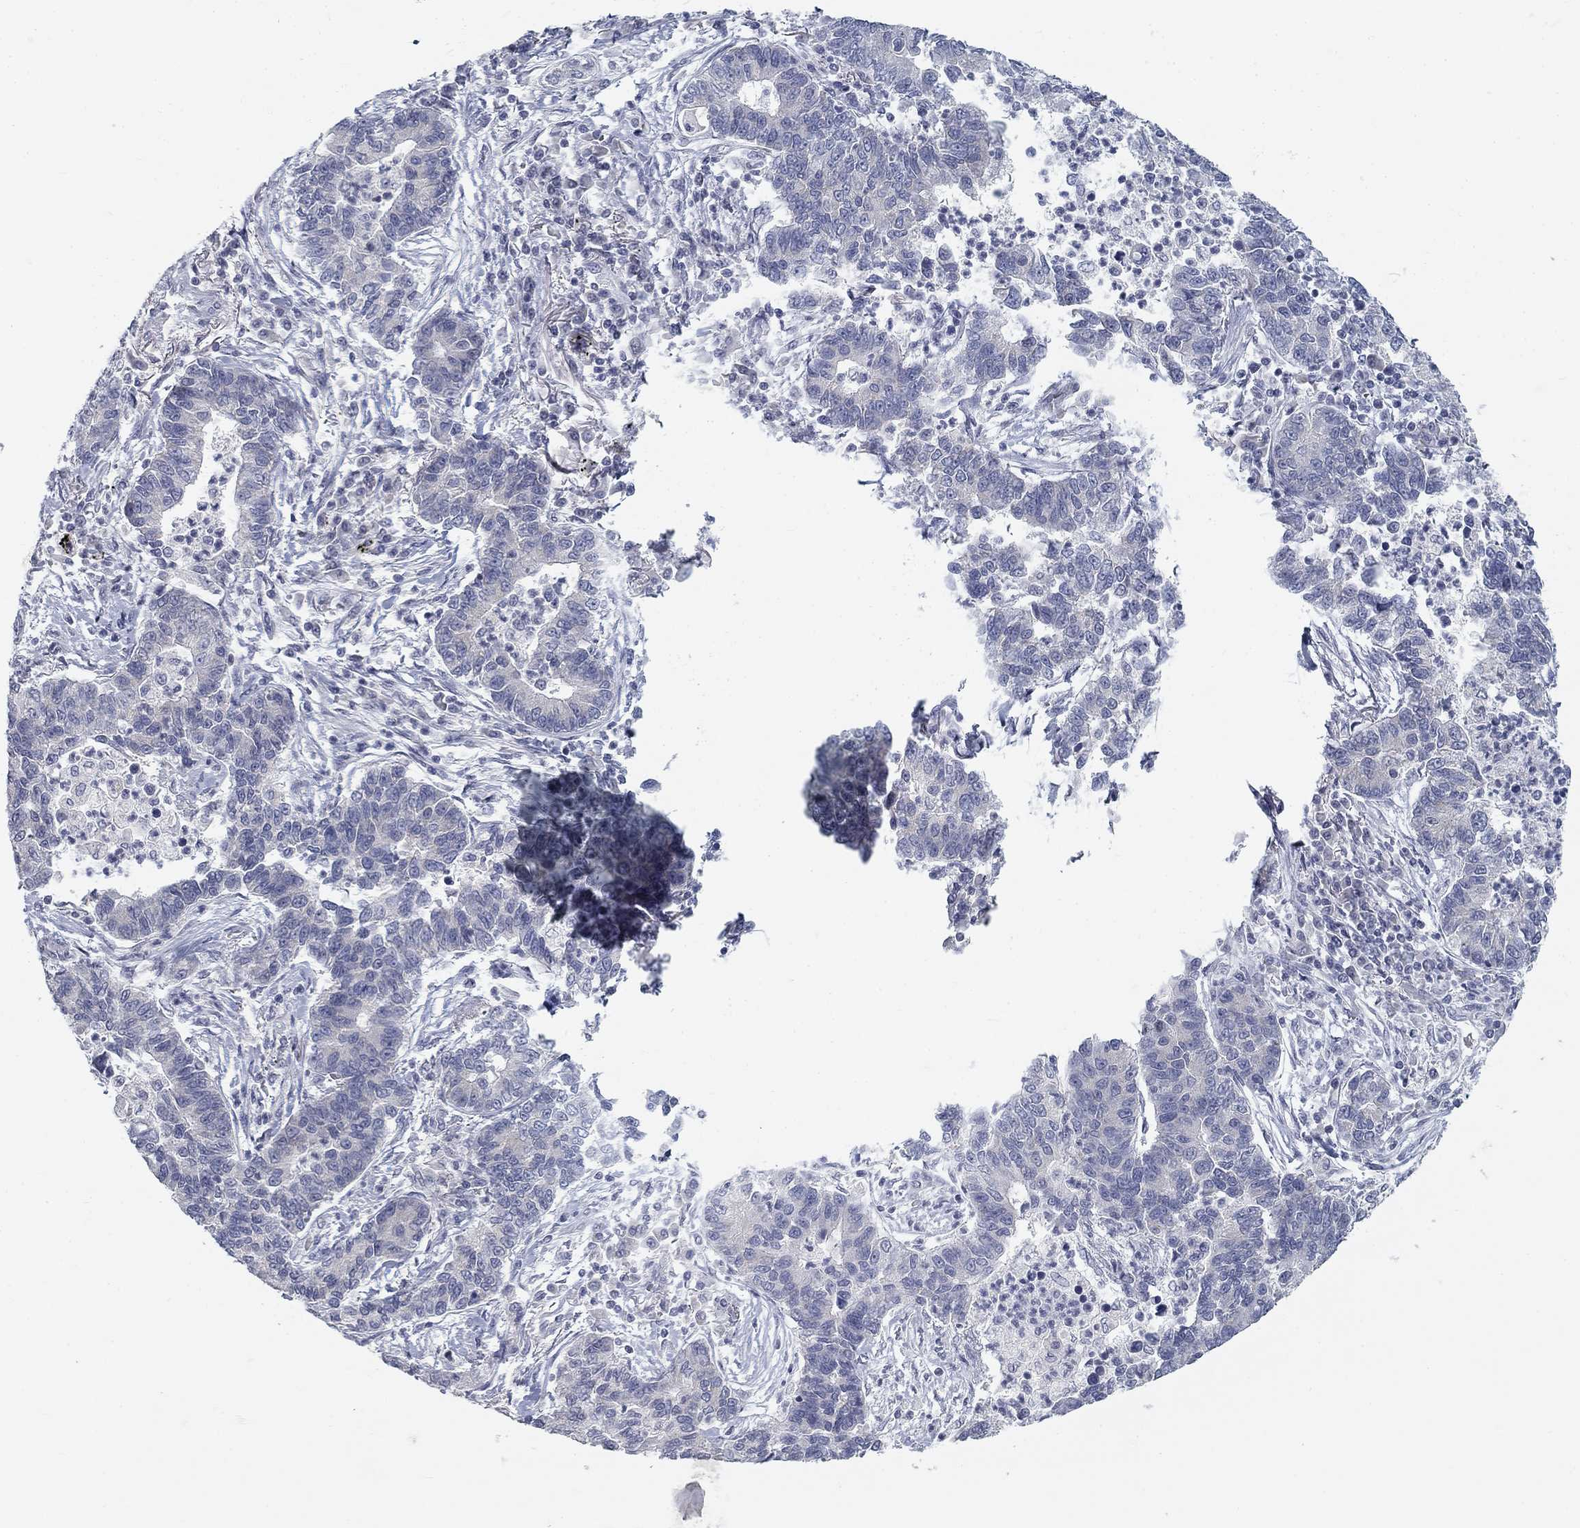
{"staining": {"intensity": "negative", "quantity": "none", "location": "none"}, "tissue": "lung cancer", "cell_type": "Tumor cells", "image_type": "cancer", "snomed": [{"axis": "morphology", "description": "Adenocarcinoma, NOS"}, {"axis": "topography", "description": "Lung"}], "caption": "Tumor cells show no significant protein expression in adenocarcinoma (lung).", "gene": "ATP1A3", "patient": {"sex": "female", "age": 57}}